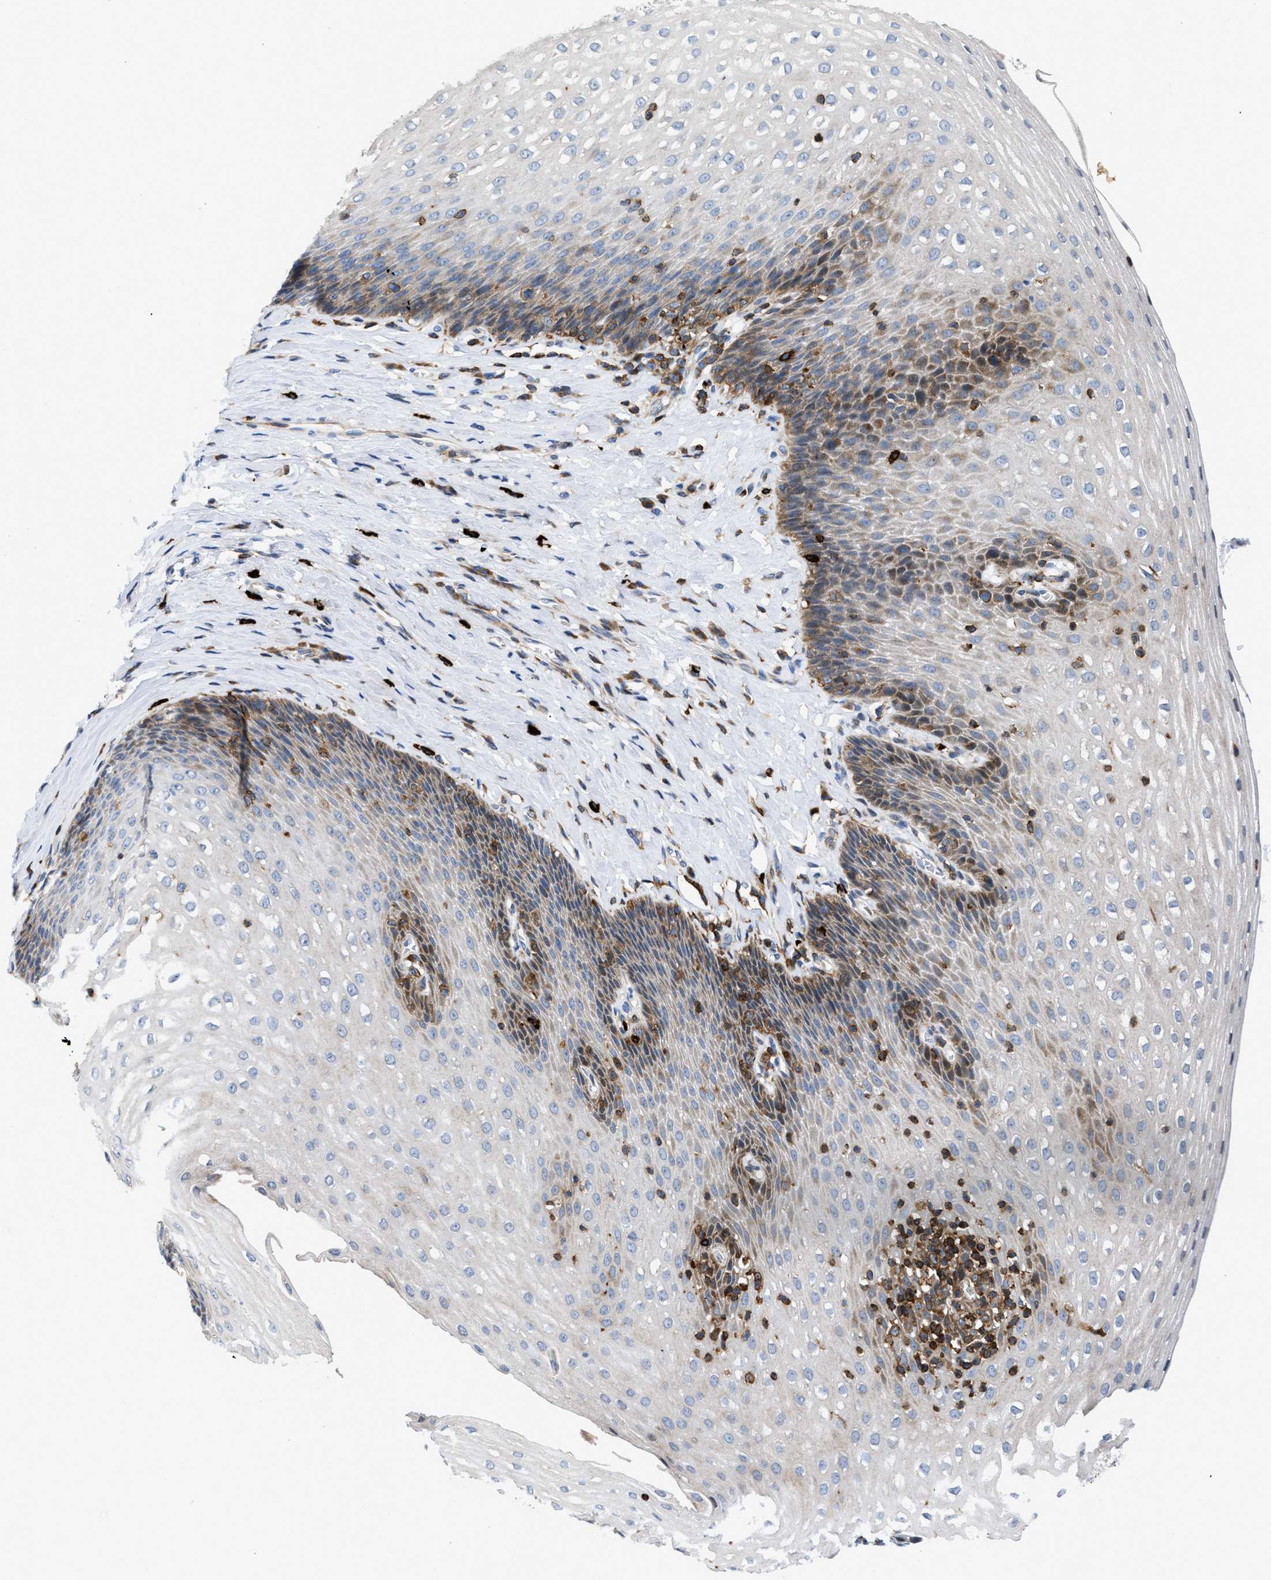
{"staining": {"intensity": "moderate", "quantity": "25%-75%", "location": "cytoplasmic/membranous"}, "tissue": "esophagus", "cell_type": "Squamous epithelial cells", "image_type": "normal", "snomed": [{"axis": "morphology", "description": "Normal tissue, NOS"}, {"axis": "topography", "description": "Esophagus"}], "caption": "The immunohistochemical stain labels moderate cytoplasmic/membranous expression in squamous epithelial cells of unremarkable esophagus. The staining is performed using DAB brown chromogen to label protein expression. The nuclei are counter-stained blue using hematoxylin.", "gene": "ATP9A", "patient": {"sex": "female", "age": 61}}